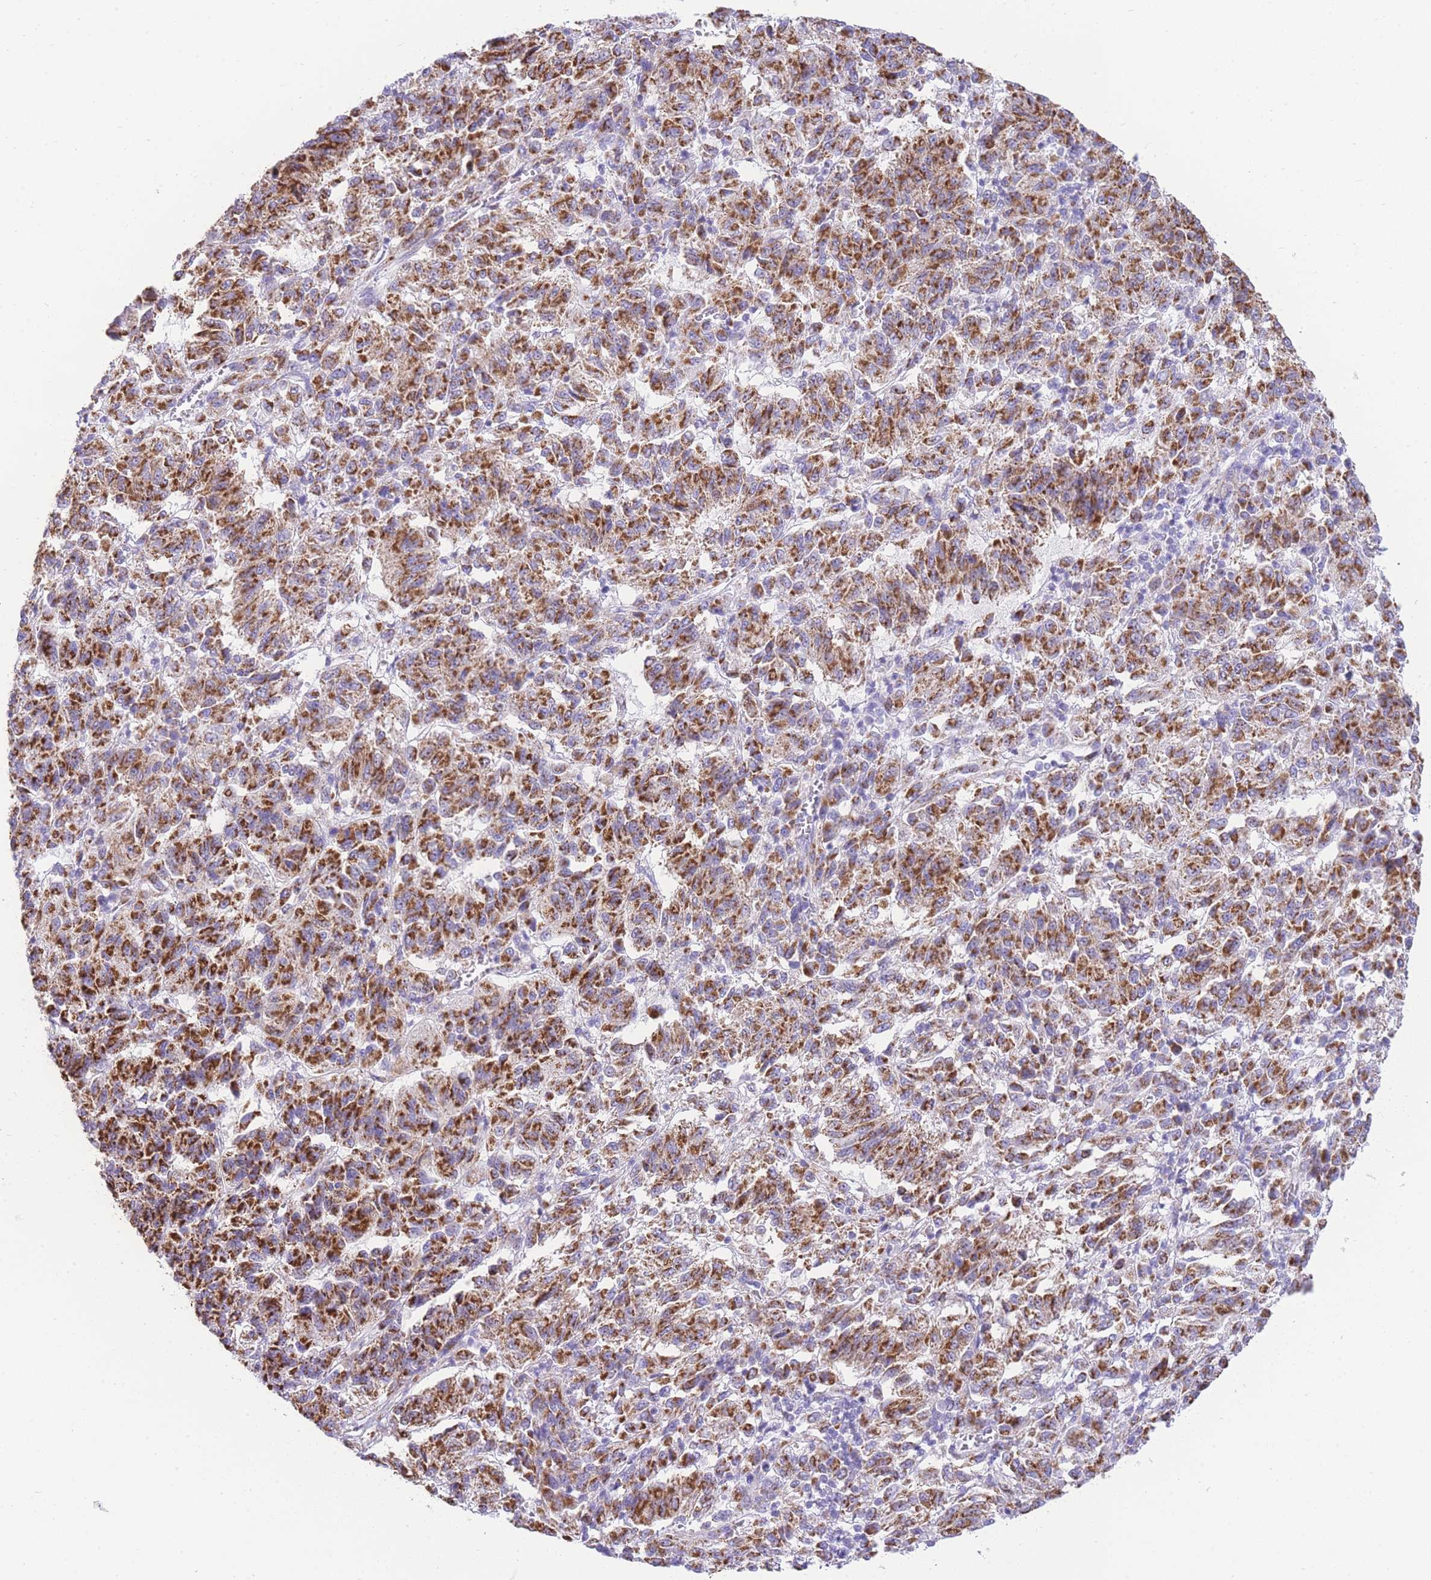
{"staining": {"intensity": "moderate", "quantity": ">75%", "location": "cytoplasmic/membranous"}, "tissue": "melanoma", "cell_type": "Tumor cells", "image_type": "cancer", "snomed": [{"axis": "morphology", "description": "Malignant melanoma, Metastatic site"}, {"axis": "topography", "description": "Lung"}], "caption": "Immunohistochemistry (IHC) micrograph of neoplastic tissue: human melanoma stained using immunohistochemistry reveals medium levels of moderate protein expression localized specifically in the cytoplasmic/membranous of tumor cells, appearing as a cytoplasmic/membranous brown color.", "gene": "ACSM4", "patient": {"sex": "male", "age": 64}}